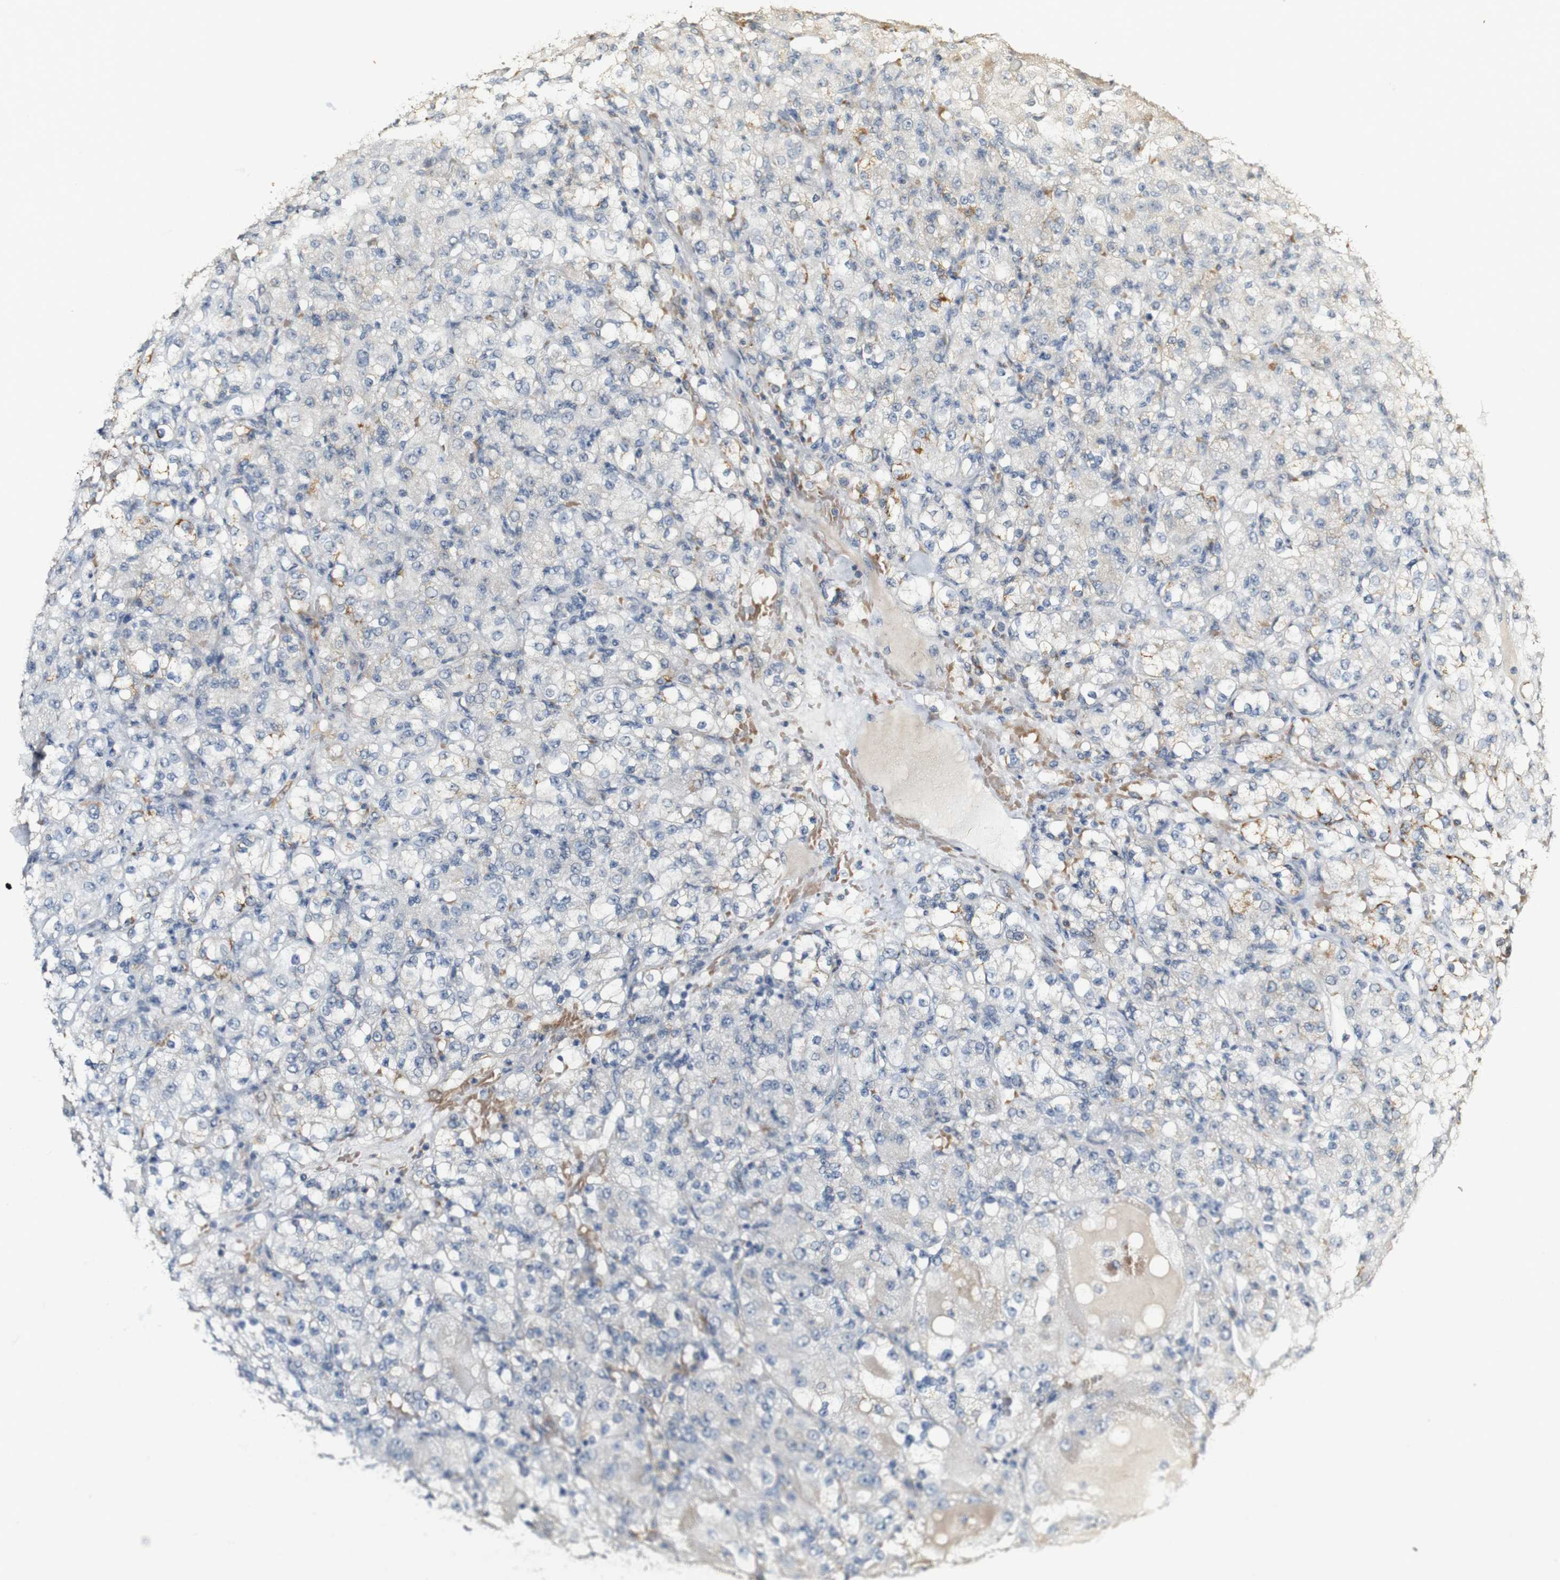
{"staining": {"intensity": "weak", "quantity": "<25%", "location": "cytoplasmic/membranous"}, "tissue": "renal cancer", "cell_type": "Tumor cells", "image_type": "cancer", "snomed": [{"axis": "morphology", "description": "Normal tissue, NOS"}, {"axis": "morphology", "description": "Adenocarcinoma, NOS"}, {"axis": "topography", "description": "Kidney"}], "caption": "Human adenocarcinoma (renal) stained for a protein using immunohistochemistry displays no expression in tumor cells.", "gene": "SYT7", "patient": {"sex": "male", "age": 61}}